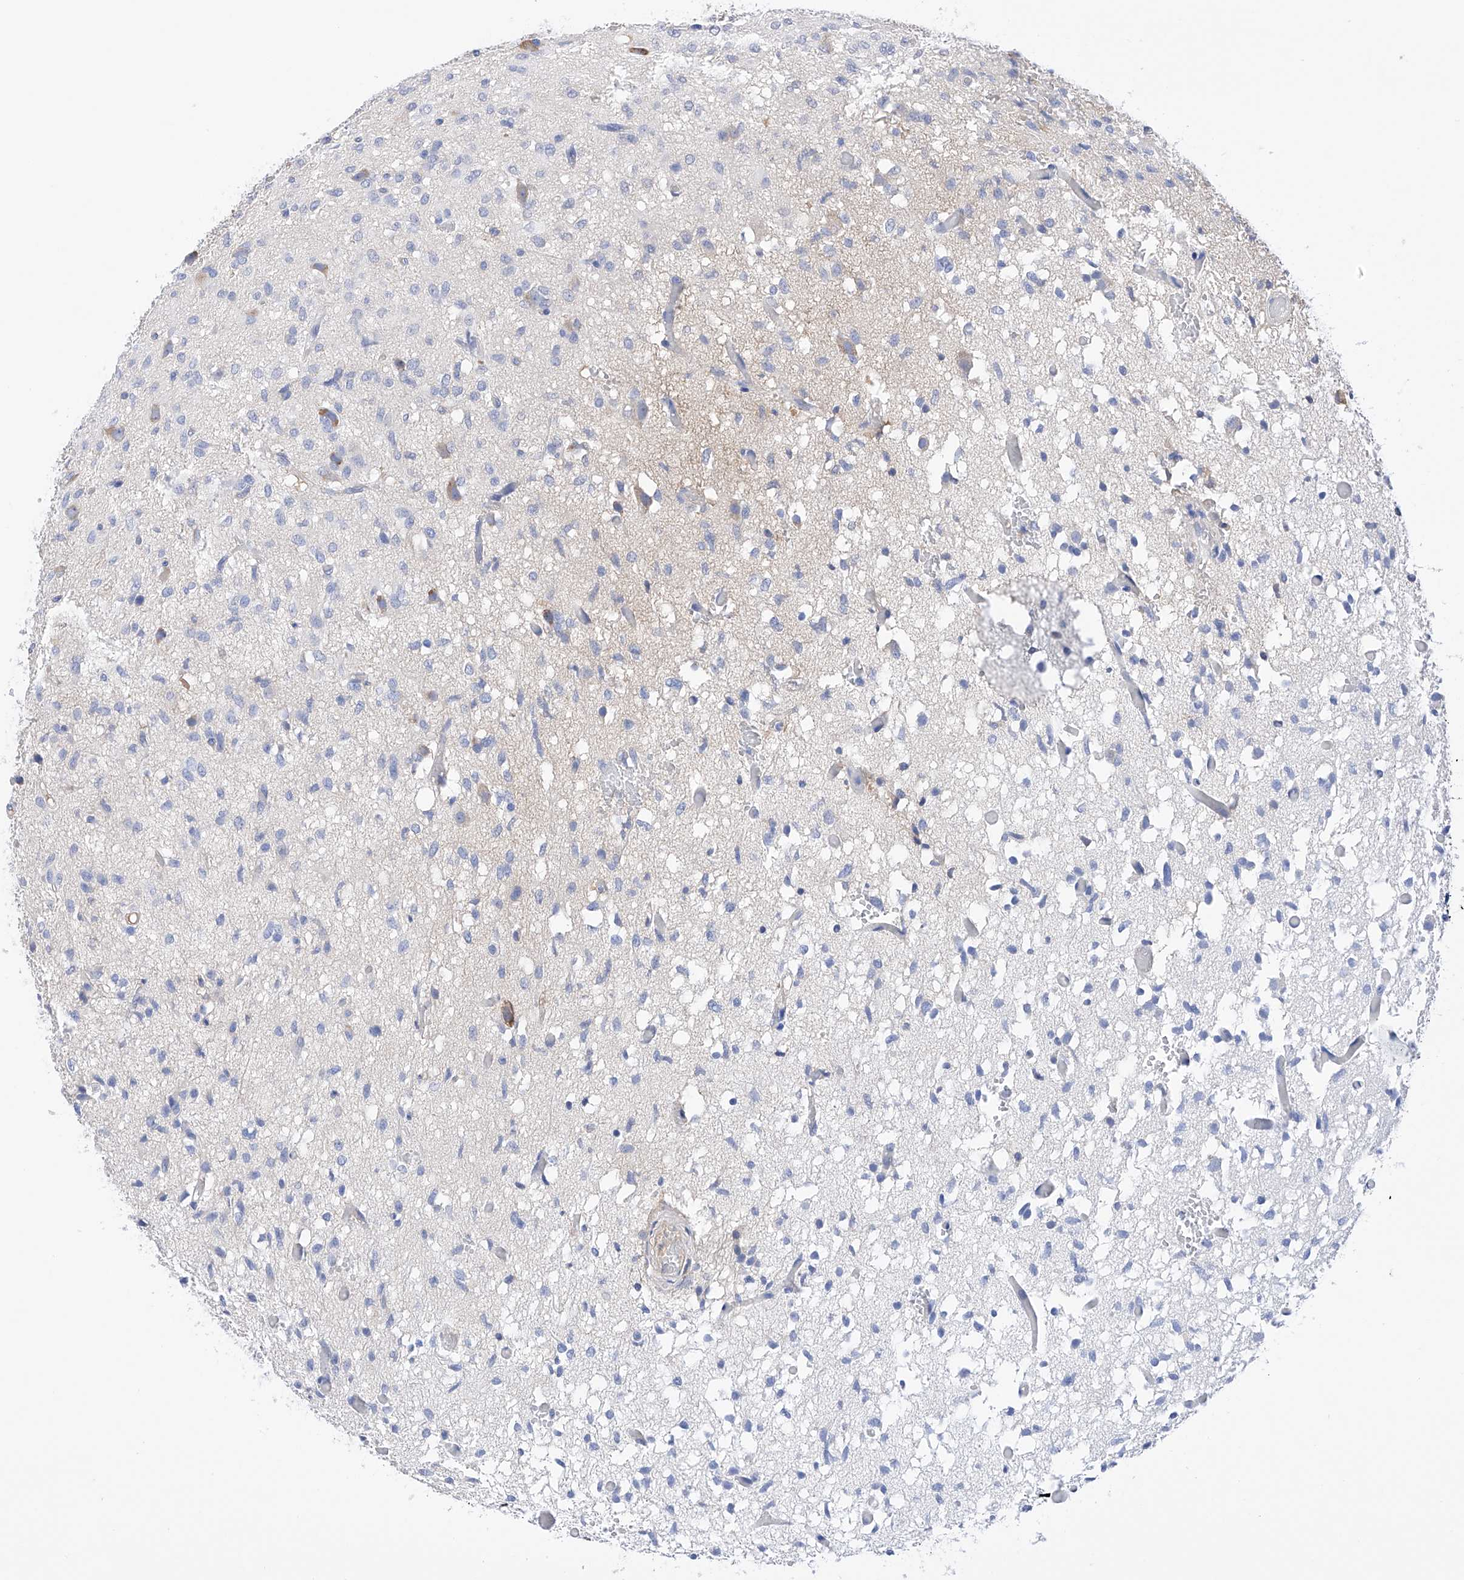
{"staining": {"intensity": "negative", "quantity": "none", "location": "none"}, "tissue": "glioma", "cell_type": "Tumor cells", "image_type": "cancer", "snomed": [{"axis": "morphology", "description": "Glioma, malignant, High grade"}, {"axis": "topography", "description": "Brain"}], "caption": "A high-resolution image shows immunohistochemistry staining of glioma, which shows no significant staining in tumor cells.", "gene": "PDIA5", "patient": {"sex": "female", "age": 59}}